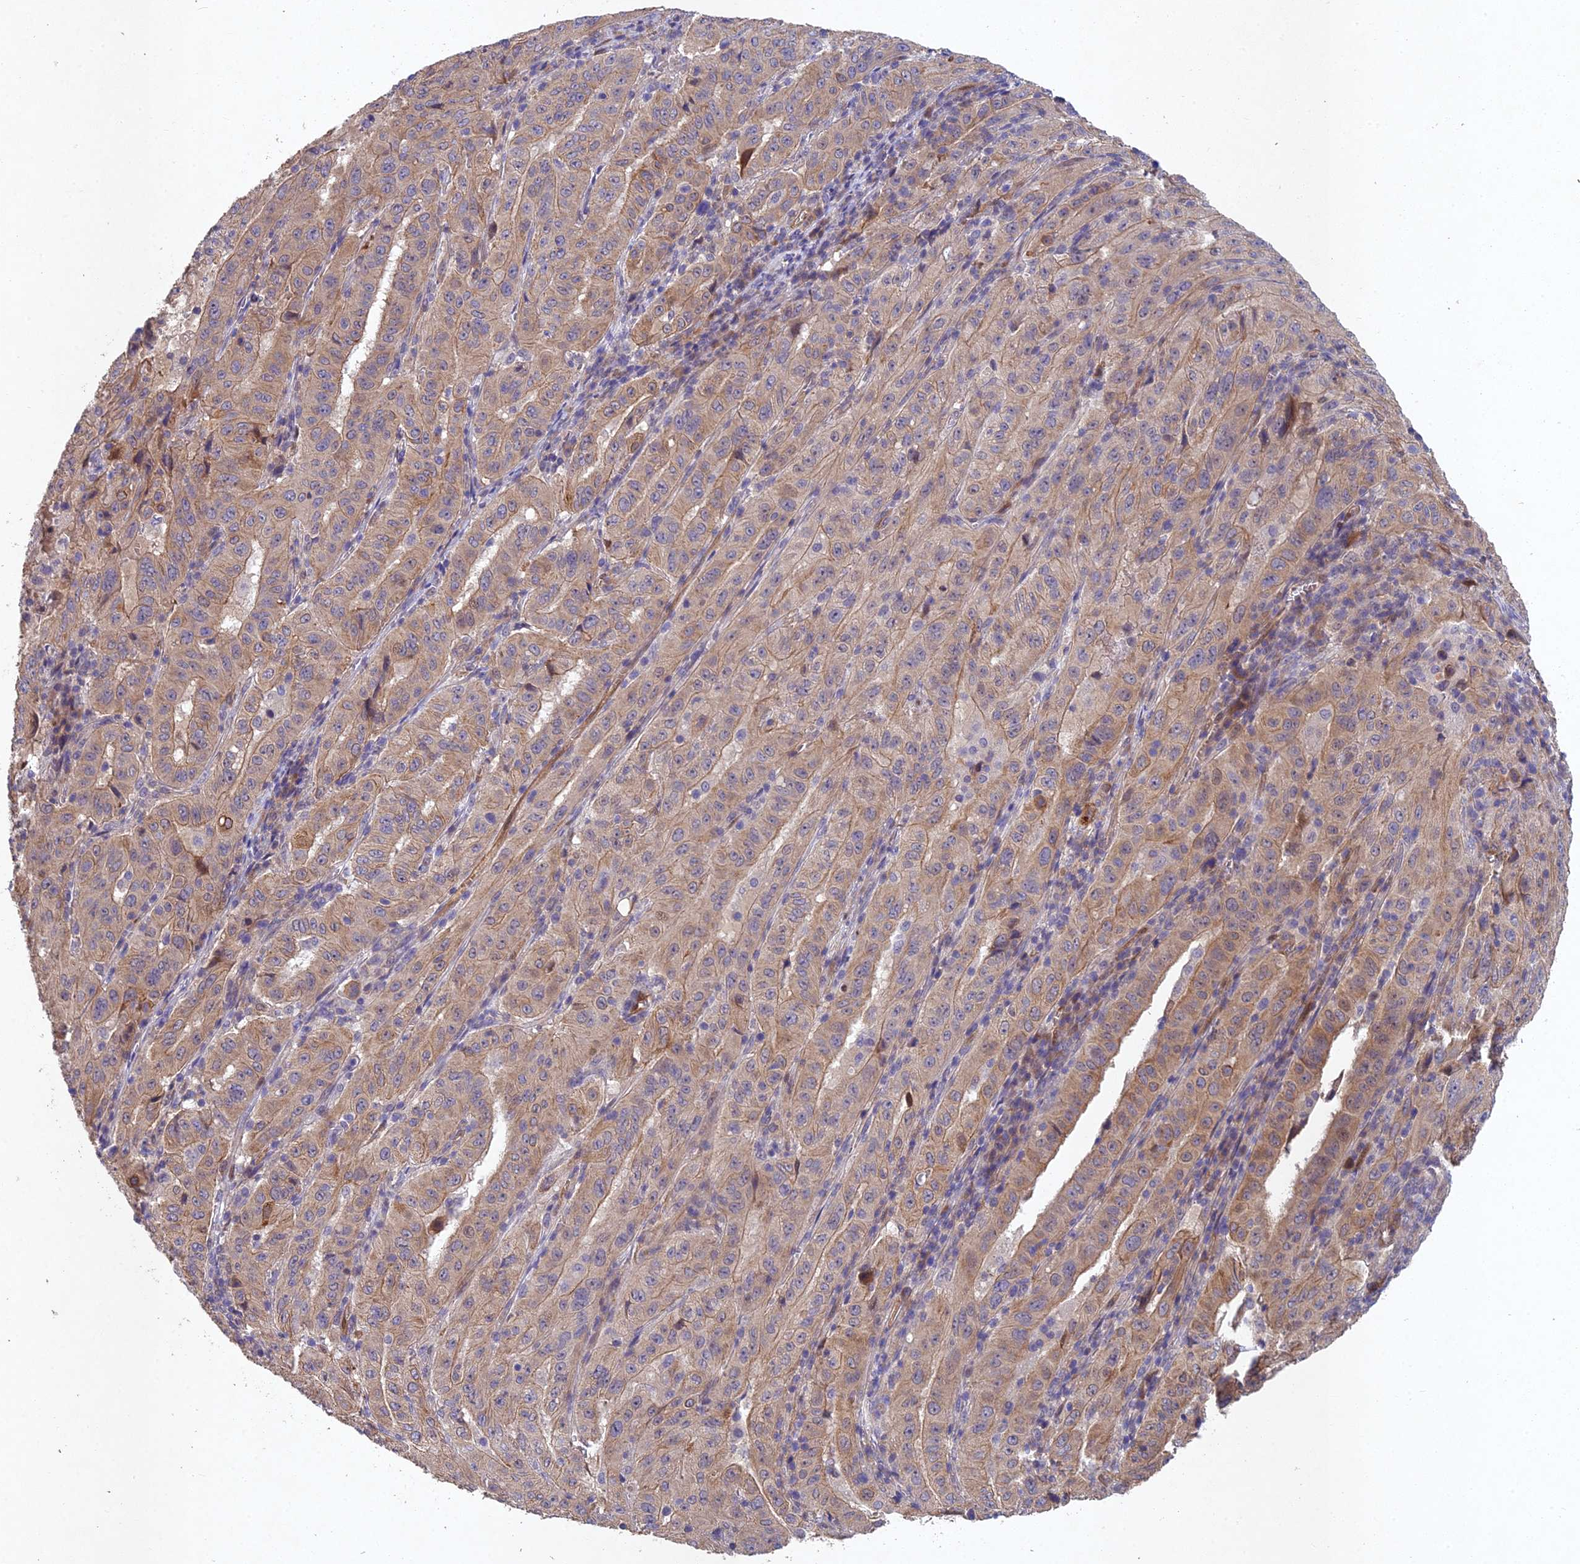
{"staining": {"intensity": "weak", "quantity": "25%-75%", "location": "cytoplasmic/membranous"}, "tissue": "pancreatic cancer", "cell_type": "Tumor cells", "image_type": "cancer", "snomed": [{"axis": "morphology", "description": "Adenocarcinoma, NOS"}, {"axis": "topography", "description": "Pancreas"}], "caption": "Immunohistochemistry of human pancreatic cancer (adenocarcinoma) displays low levels of weak cytoplasmic/membranous expression in about 25%-75% of tumor cells.", "gene": "NSMCE1", "patient": {"sex": "male", "age": 63}}